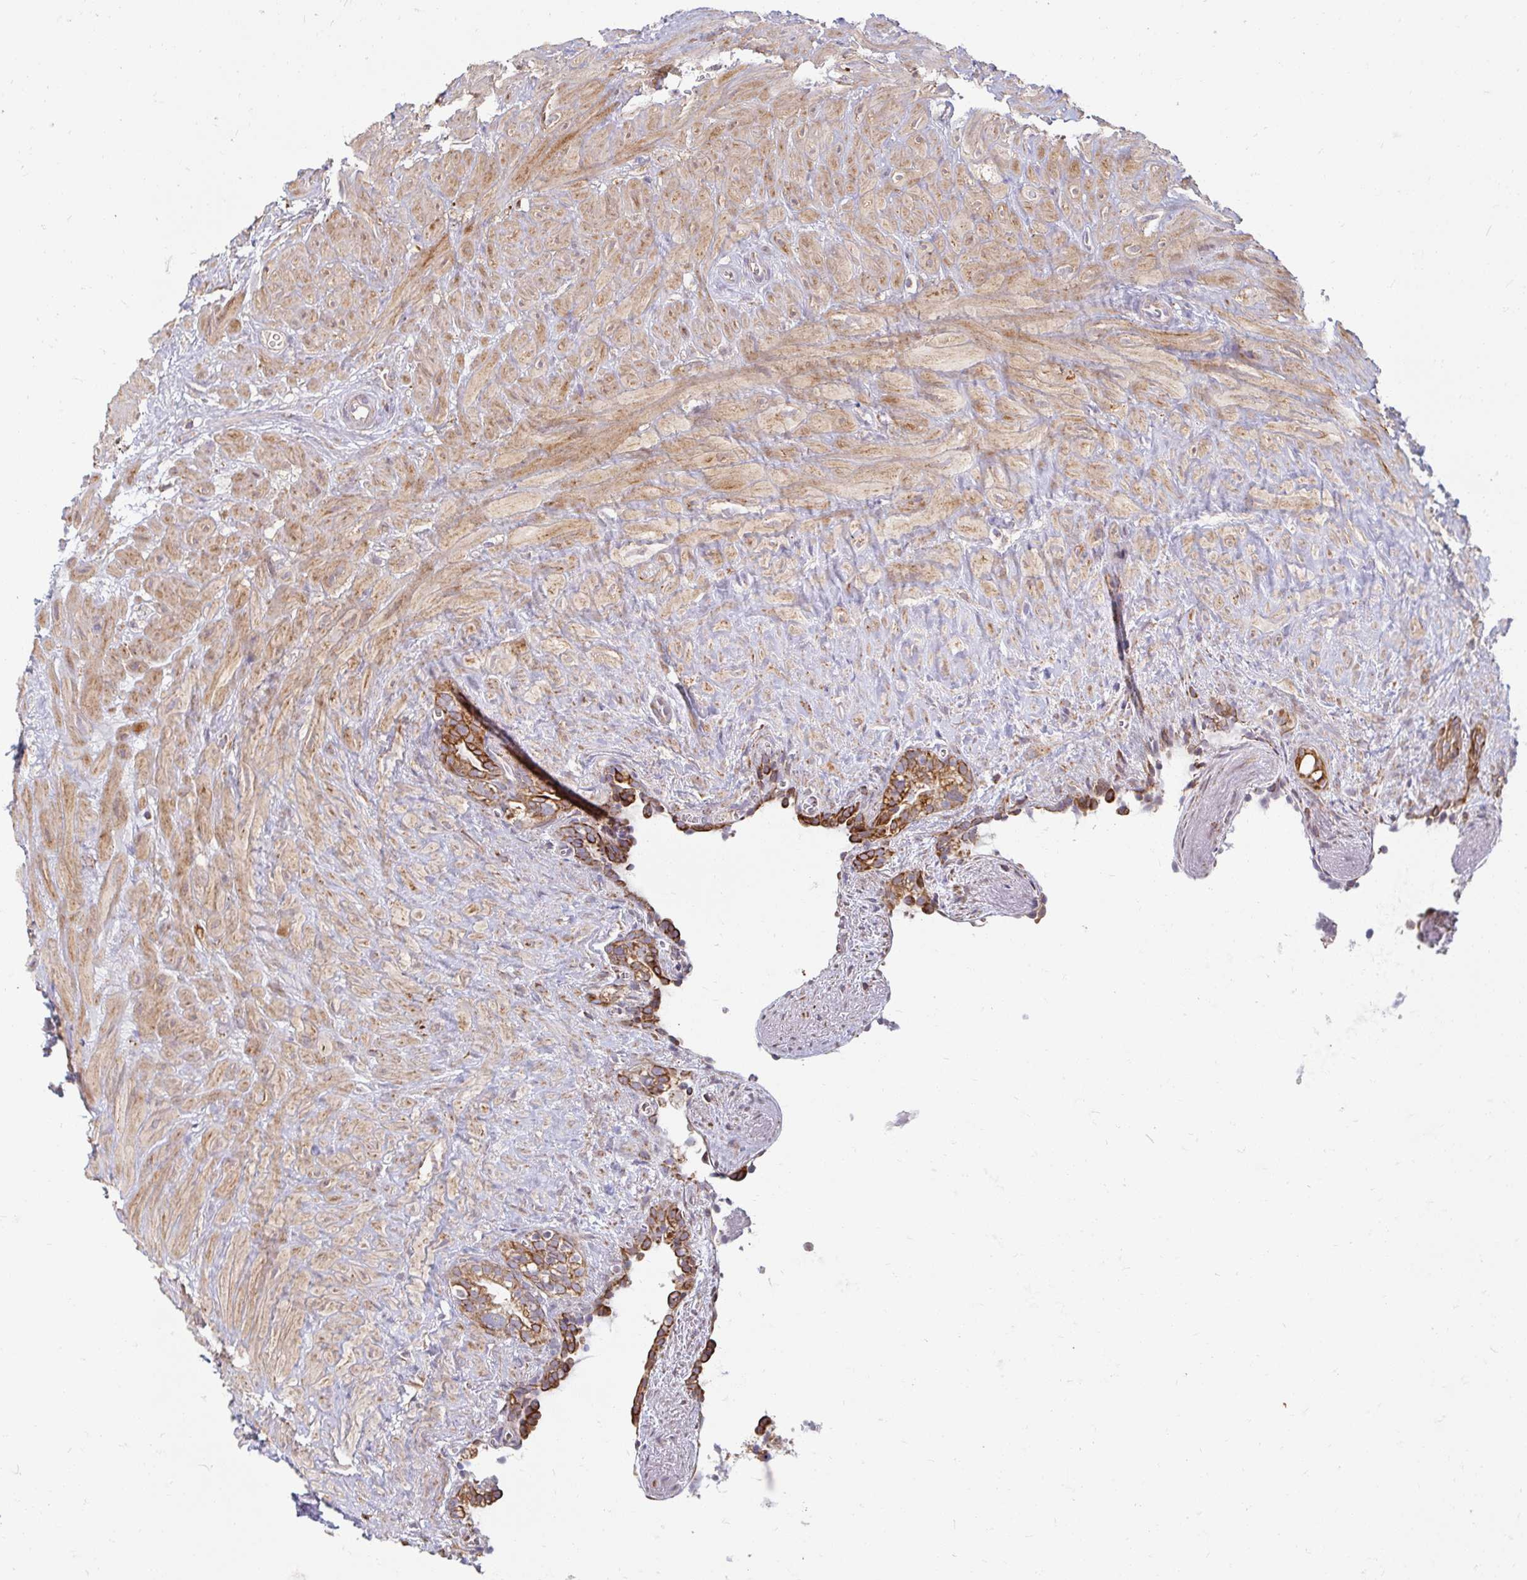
{"staining": {"intensity": "moderate", "quantity": ">75%", "location": "cytoplasmic/membranous"}, "tissue": "seminal vesicle", "cell_type": "Glandular cells", "image_type": "normal", "snomed": [{"axis": "morphology", "description": "Normal tissue, NOS"}, {"axis": "topography", "description": "Seminal veicle"}], "caption": "Moderate cytoplasmic/membranous protein positivity is appreciated in approximately >75% of glandular cells in seminal vesicle. The staining was performed using DAB, with brown indicating positive protein expression. Nuclei are stained blue with hematoxylin.", "gene": "SKP2", "patient": {"sex": "male", "age": 76}}